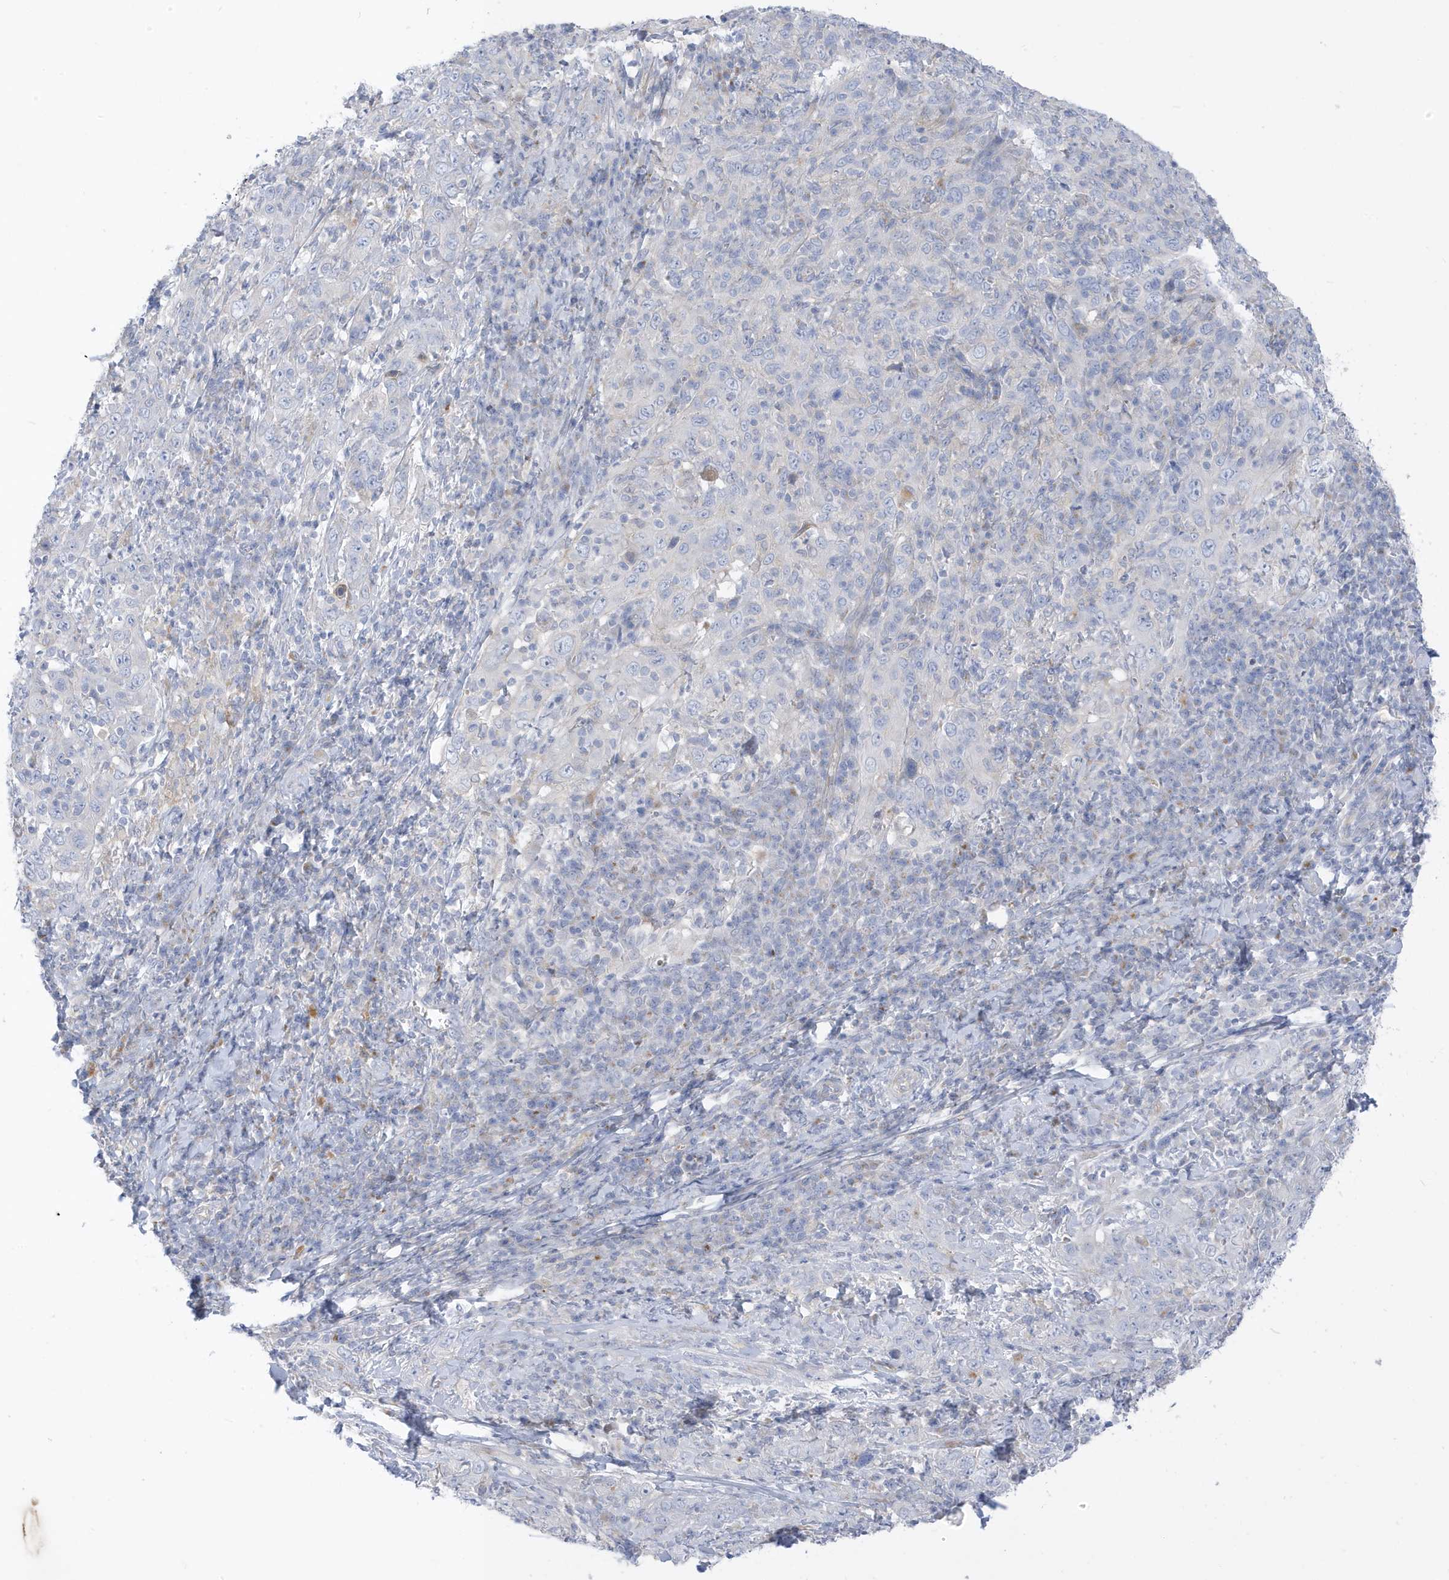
{"staining": {"intensity": "negative", "quantity": "none", "location": "none"}, "tissue": "cervical cancer", "cell_type": "Tumor cells", "image_type": "cancer", "snomed": [{"axis": "morphology", "description": "Squamous cell carcinoma, NOS"}, {"axis": "topography", "description": "Cervix"}], "caption": "Immunohistochemistry (IHC) micrograph of human cervical cancer (squamous cell carcinoma) stained for a protein (brown), which exhibits no staining in tumor cells. (Brightfield microscopy of DAB immunohistochemistry (IHC) at high magnification).", "gene": "ATP13A5", "patient": {"sex": "female", "age": 46}}